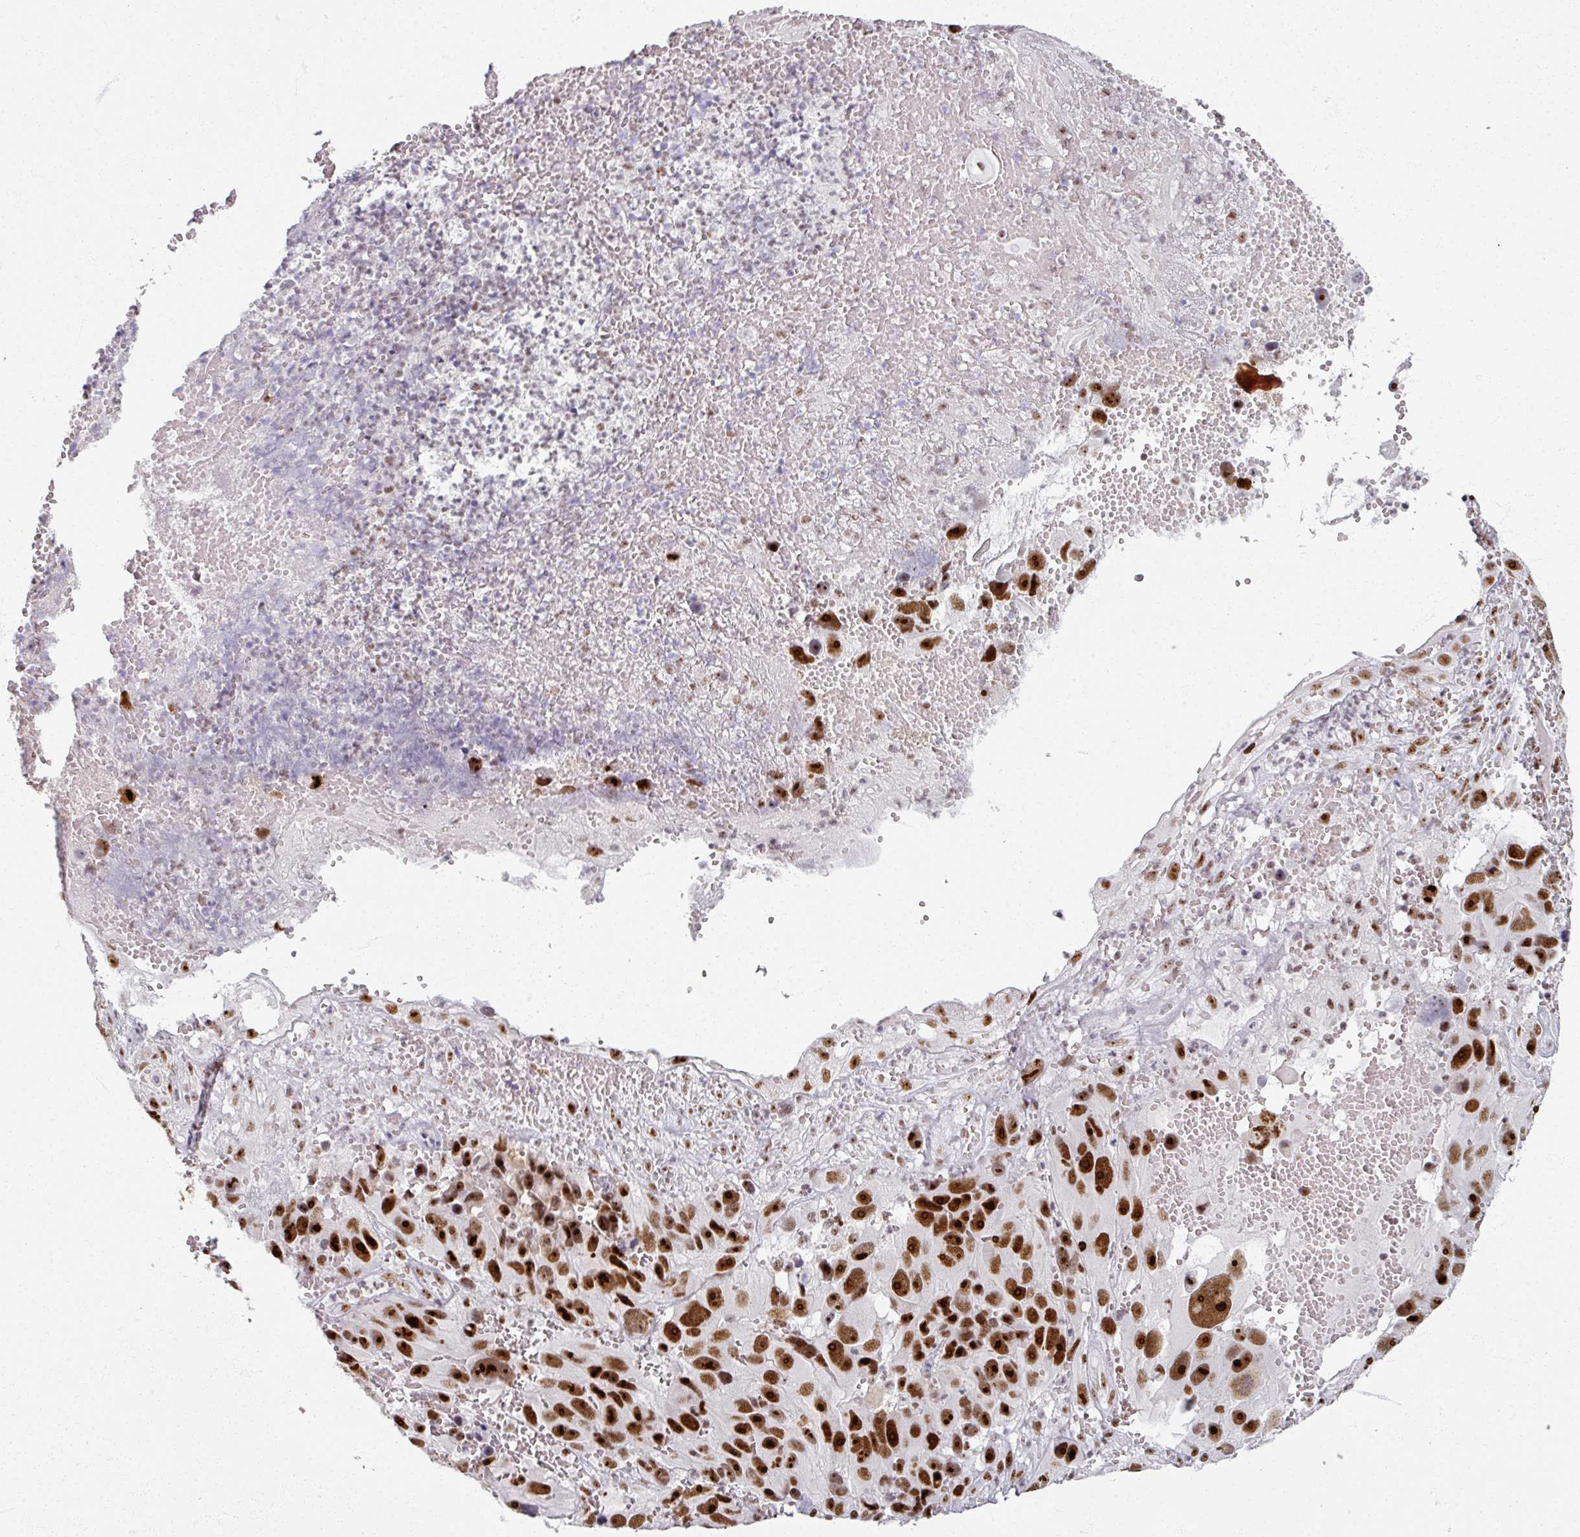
{"staining": {"intensity": "strong", "quantity": ">75%", "location": "nuclear"}, "tissue": "melanoma", "cell_type": "Tumor cells", "image_type": "cancer", "snomed": [{"axis": "morphology", "description": "Malignant melanoma, NOS"}, {"axis": "topography", "description": "Skin"}], "caption": "Human melanoma stained for a protein (brown) reveals strong nuclear positive expression in about >75% of tumor cells.", "gene": "ADAR", "patient": {"sex": "male", "age": 84}}